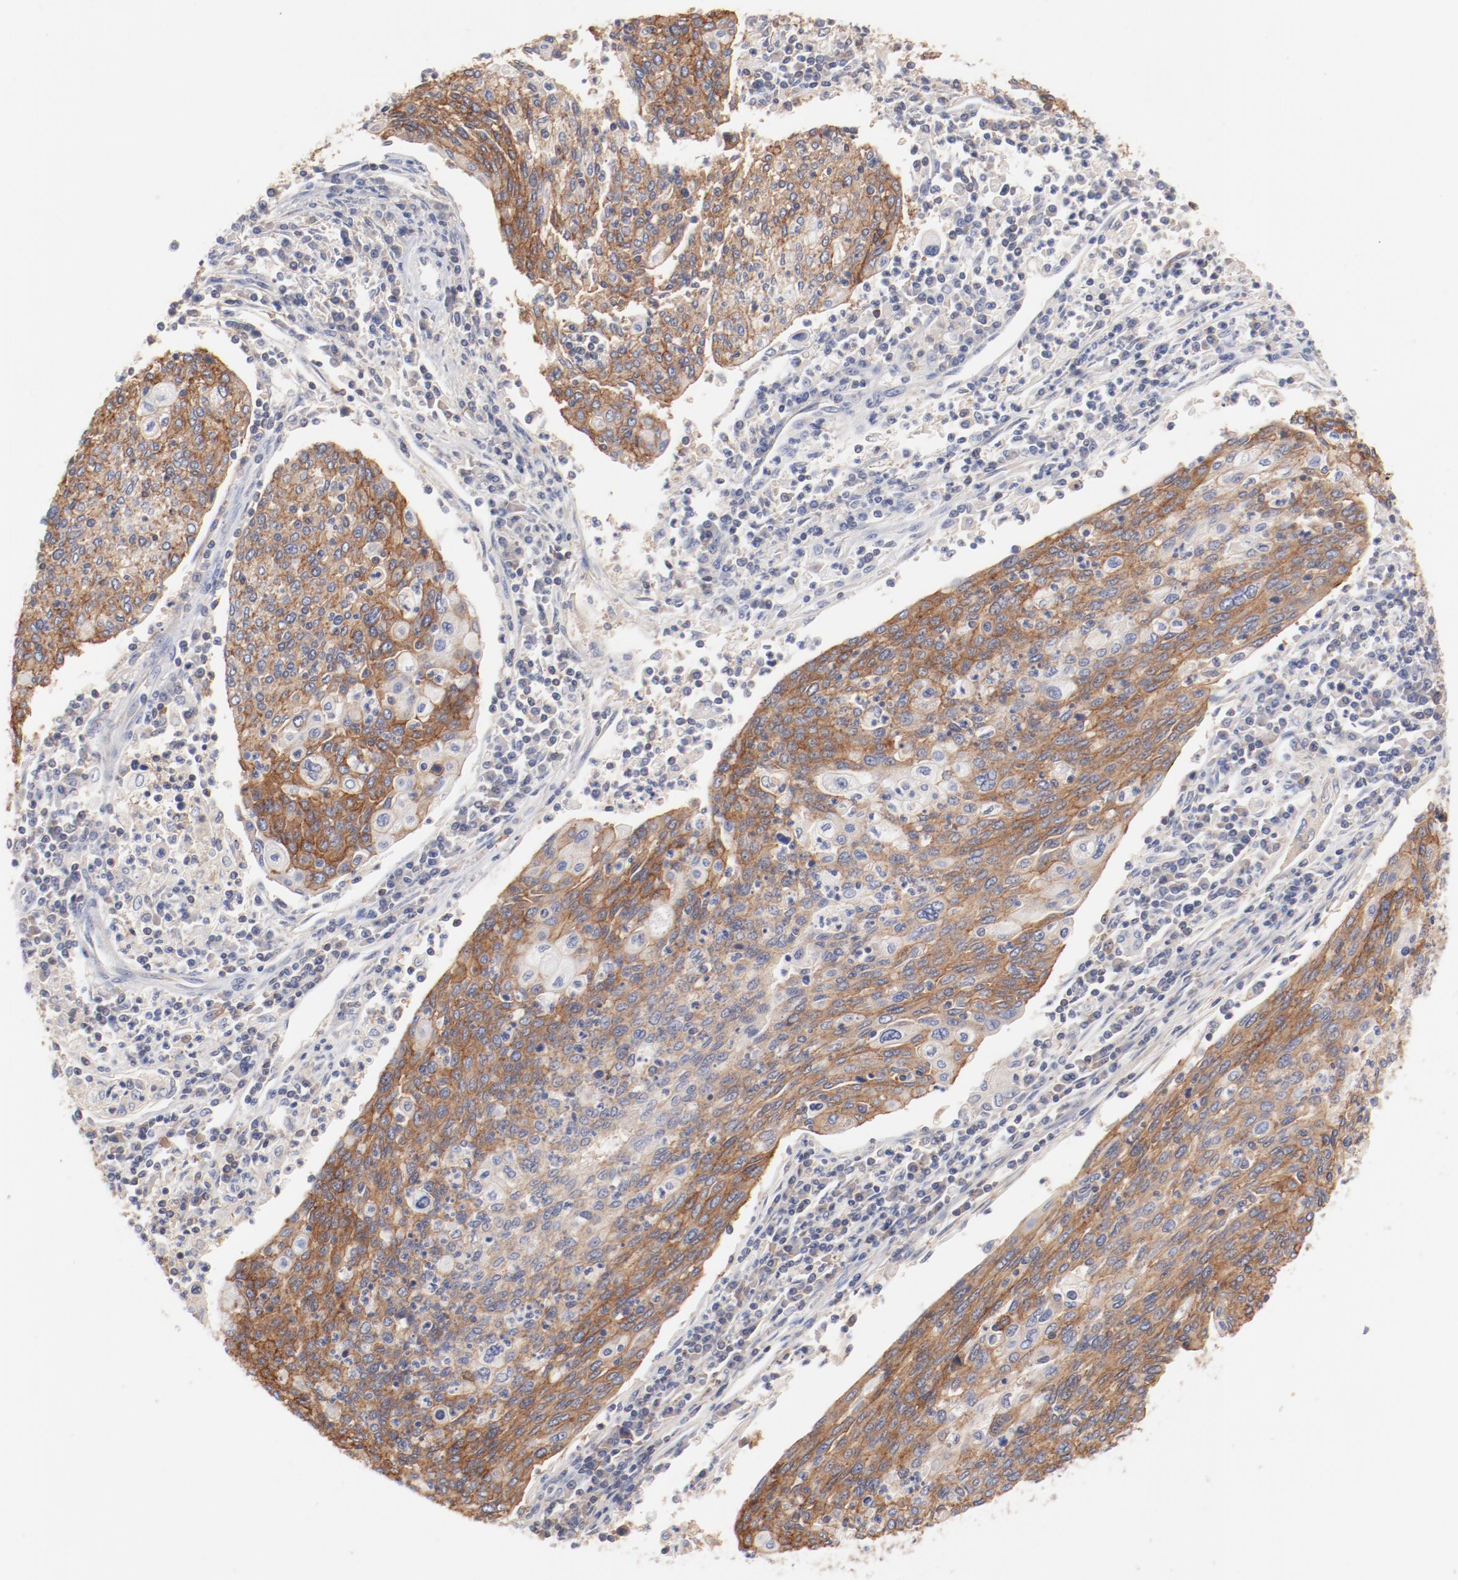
{"staining": {"intensity": "moderate", "quantity": ">75%", "location": "cytoplasmic/membranous"}, "tissue": "cervical cancer", "cell_type": "Tumor cells", "image_type": "cancer", "snomed": [{"axis": "morphology", "description": "Squamous cell carcinoma, NOS"}, {"axis": "topography", "description": "Cervix"}], "caption": "Immunohistochemistry (DAB) staining of human cervical cancer reveals moderate cytoplasmic/membranous protein expression in about >75% of tumor cells.", "gene": "SETD3", "patient": {"sex": "female", "age": 40}}